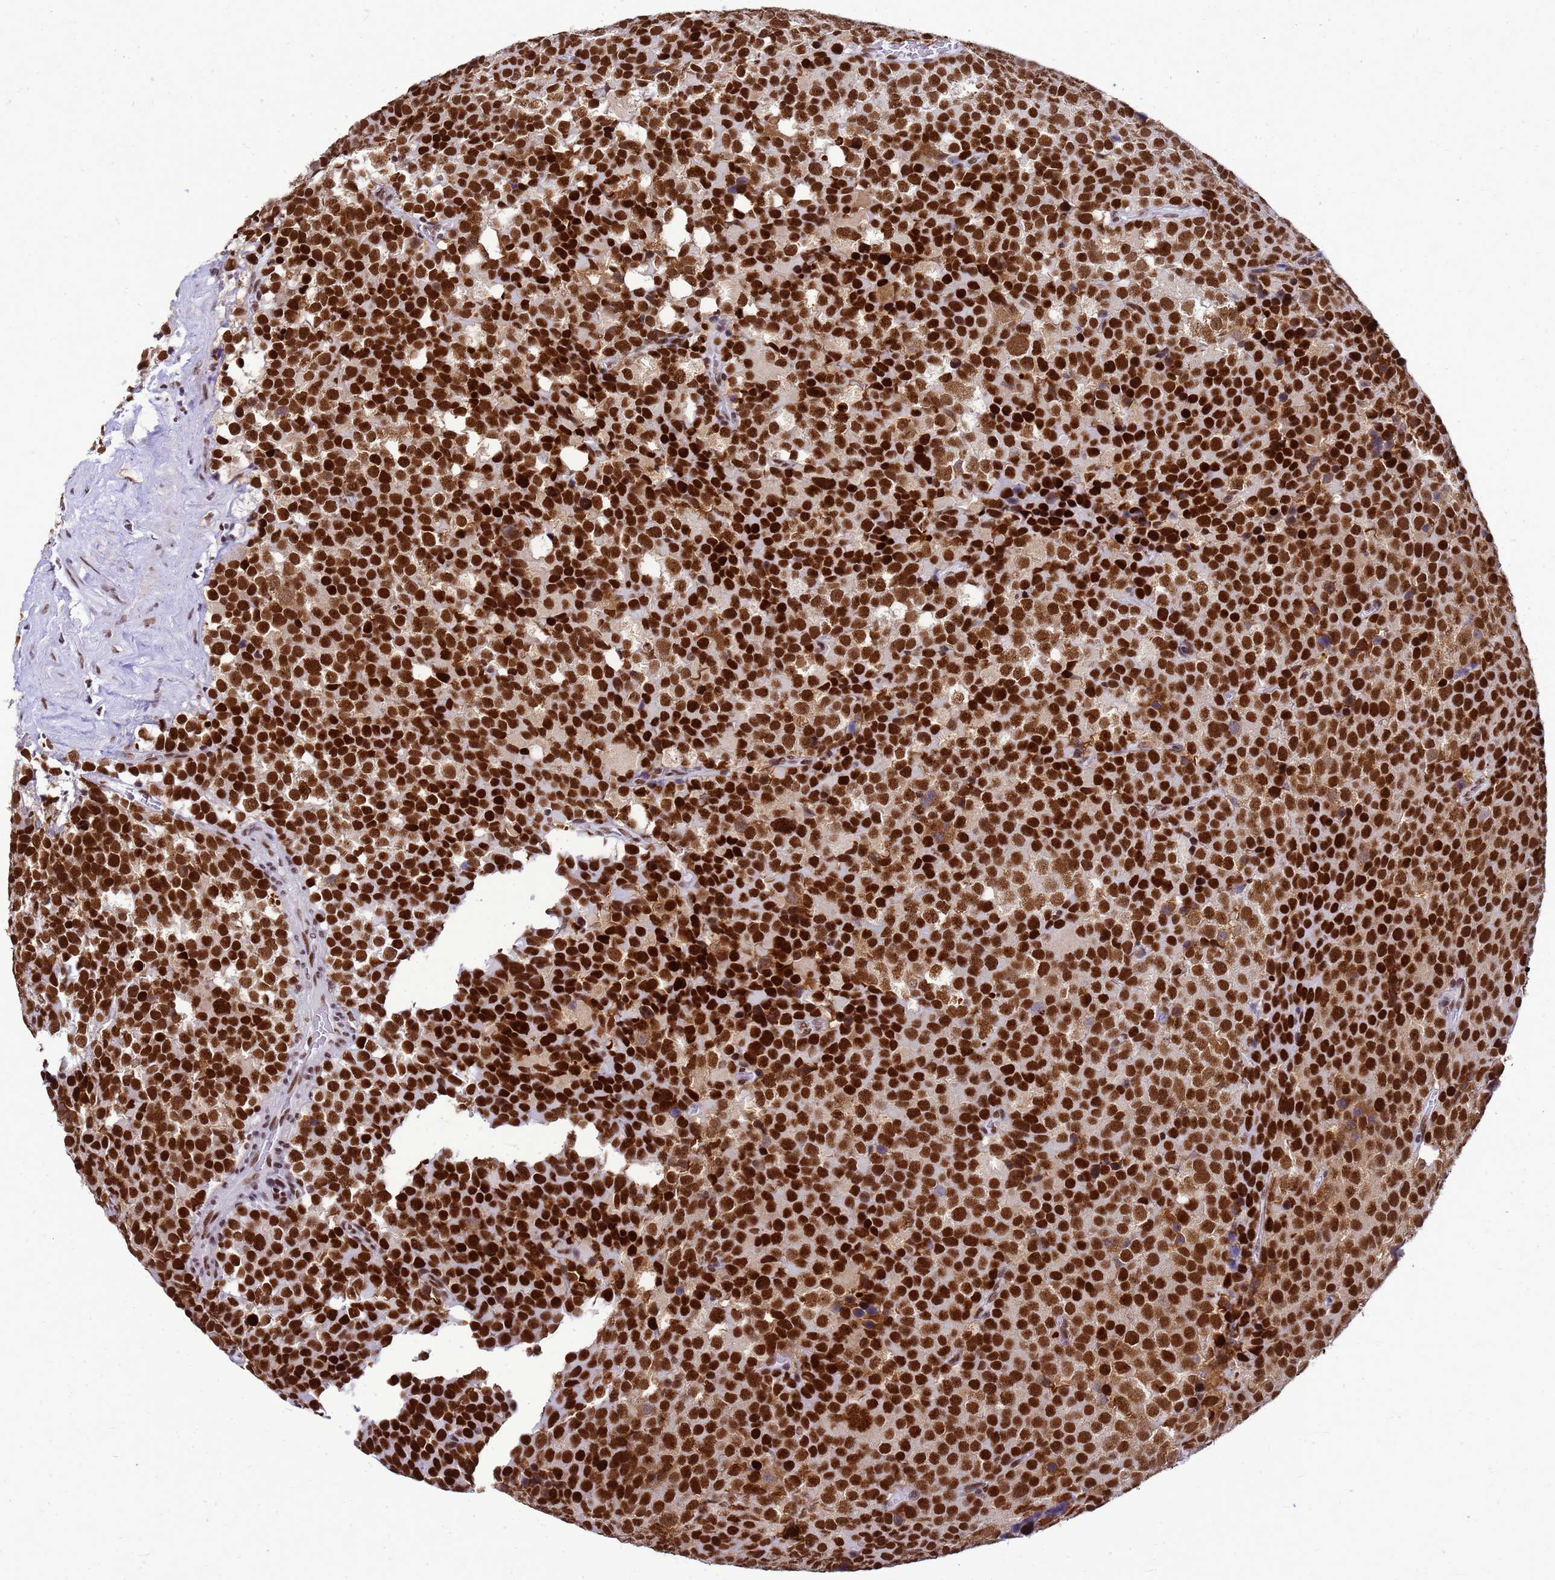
{"staining": {"intensity": "strong", "quantity": ">75%", "location": "nuclear"}, "tissue": "testis cancer", "cell_type": "Tumor cells", "image_type": "cancer", "snomed": [{"axis": "morphology", "description": "Seminoma, NOS"}, {"axis": "topography", "description": "Testis"}], "caption": "Immunohistochemistry image of testis cancer stained for a protein (brown), which shows high levels of strong nuclear expression in about >75% of tumor cells.", "gene": "SART3", "patient": {"sex": "male", "age": 71}}